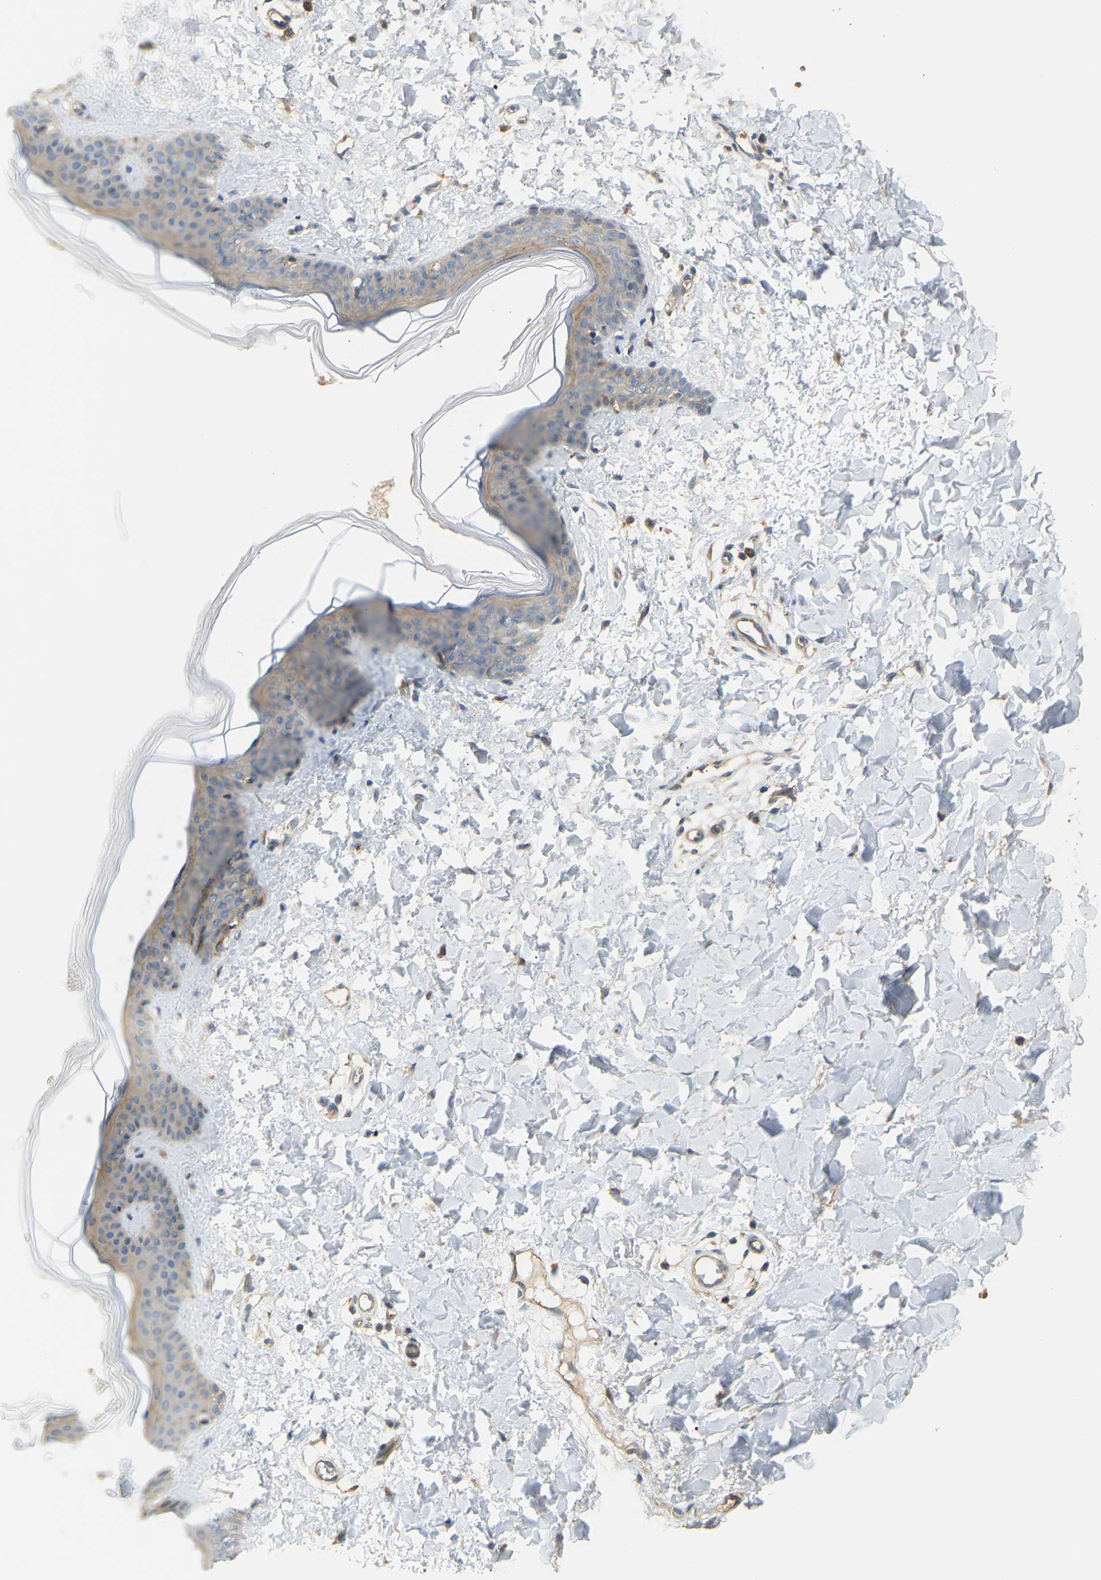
{"staining": {"intensity": "weak", "quantity": "25%-75%", "location": "cytoplasmic/membranous"}, "tissue": "skin", "cell_type": "Fibroblasts", "image_type": "normal", "snomed": [{"axis": "morphology", "description": "Normal tissue, NOS"}, {"axis": "topography", "description": "Skin"}], "caption": "This micrograph exhibits normal skin stained with IHC to label a protein in brown. The cytoplasmic/membranous of fibroblasts show weak positivity for the protein. Nuclei are counter-stained blue.", "gene": "RGL1", "patient": {"sex": "female", "age": 17}}